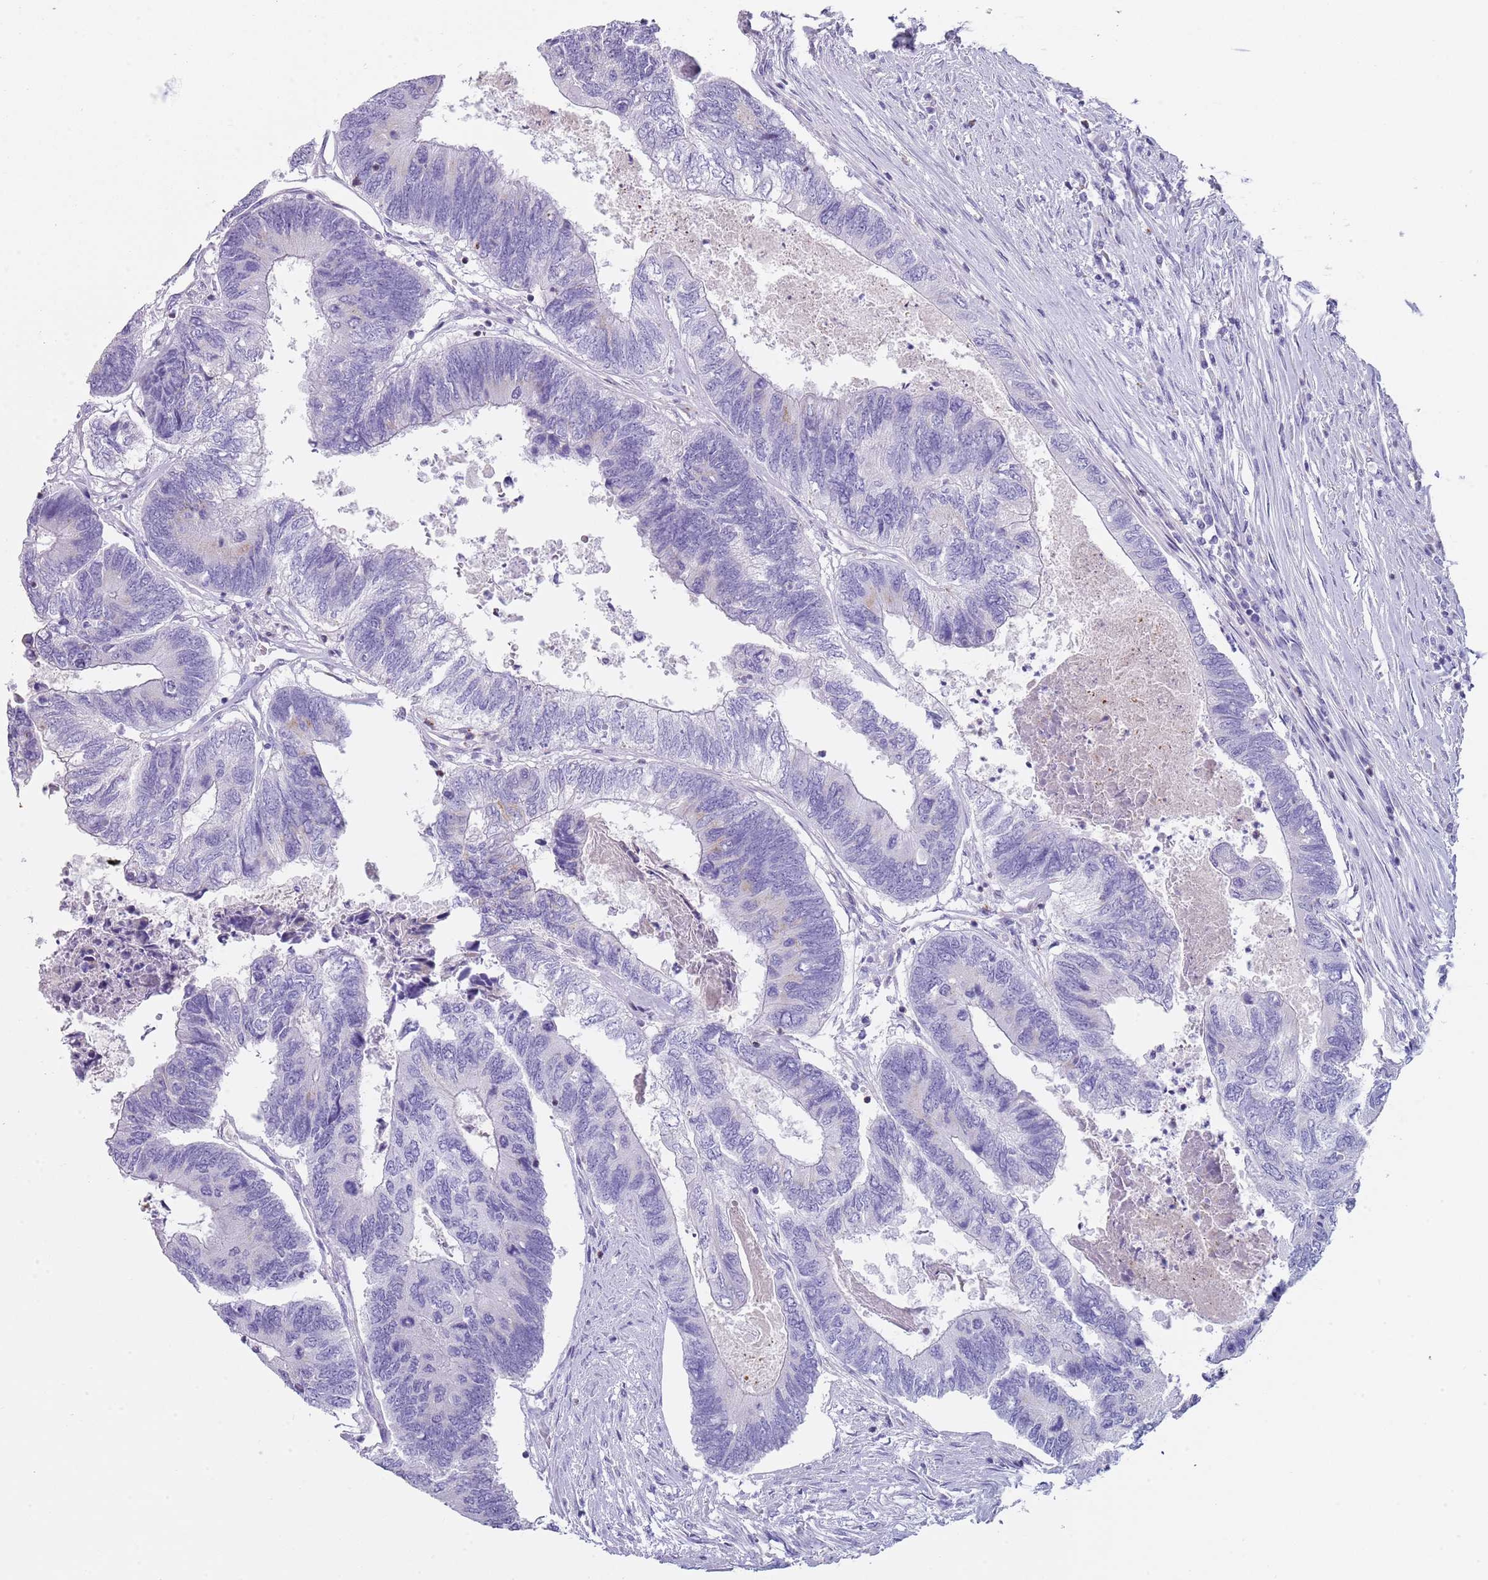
{"staining": {"intensity": "negative", "quantity": "none", "location": "none"}, "tissue": "colorectal cancer", "cell_type": "Tumor cells", "image_type": "cancer", "snomed": [{"axis": "morphology", "description": "Adenocarcinoma, NOS"}, {"axis": "topography", "description": "Colon"}], "caption": "An image of human colorectal cancer is negative for staining in tumor cells.", "gene": "NBPF20", "patient": {"sex": "female", "age": 67}}